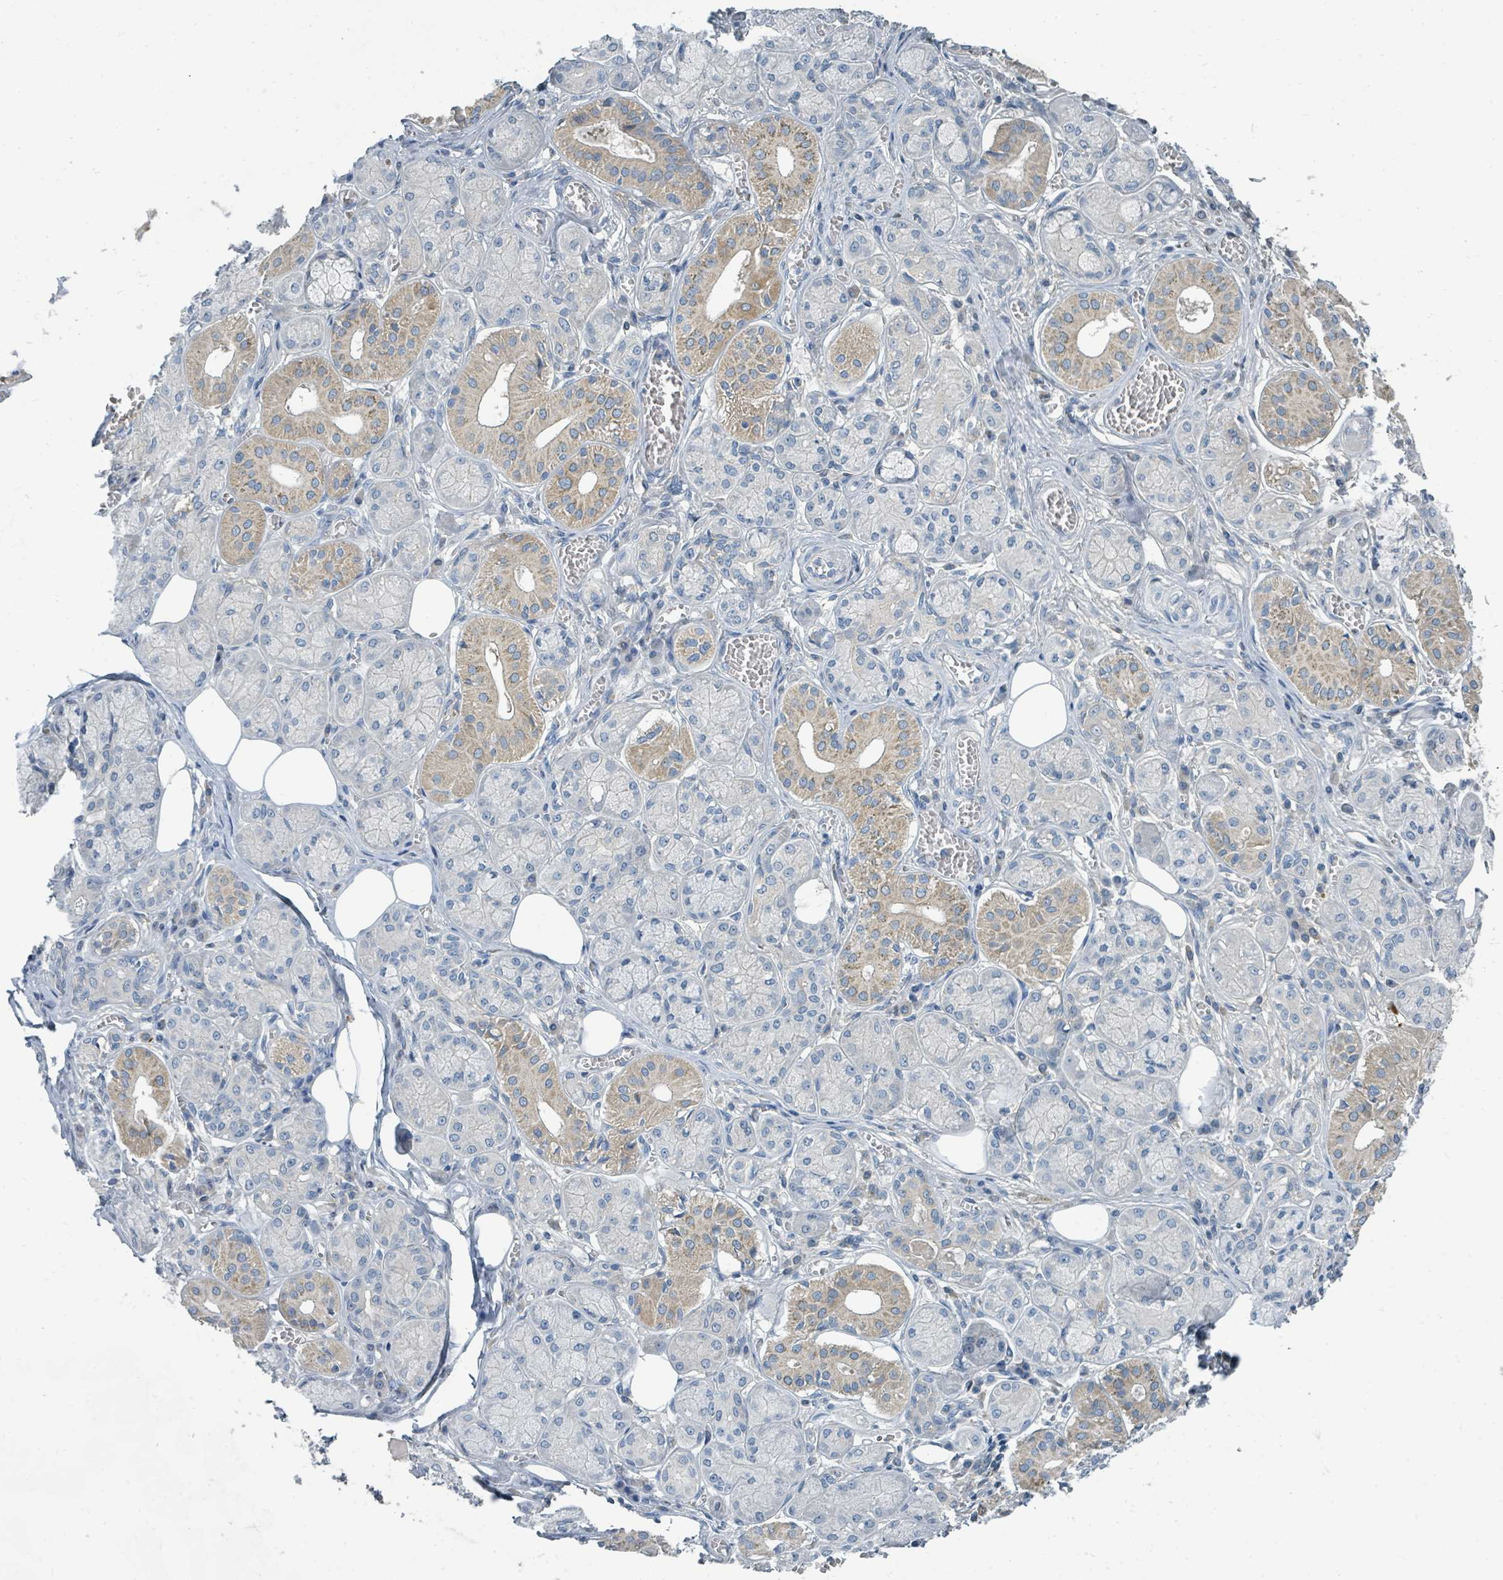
{"staining": {"intensity": "moderate", "quantity": "<25%", "location": "cytoplasmic/membranous"}, "tissue": "salivary gland", "cell_type": "Glandular cells", "image_type": "normal", "snomed": [{"axis": "morphology", "description": "Normal tissue, NOS"}, {"axis": "topography", "description": "Salivary gland"}], "caption": "The histopathology image reveals immunohistochemical staining of benign salivary gland. There is moderate cytoplasmic/membranous staining is appreciated in approximately <25% of glandular cells.", "gene": "SLC25A23", "patient": {"sex": "male", "age": 74}}